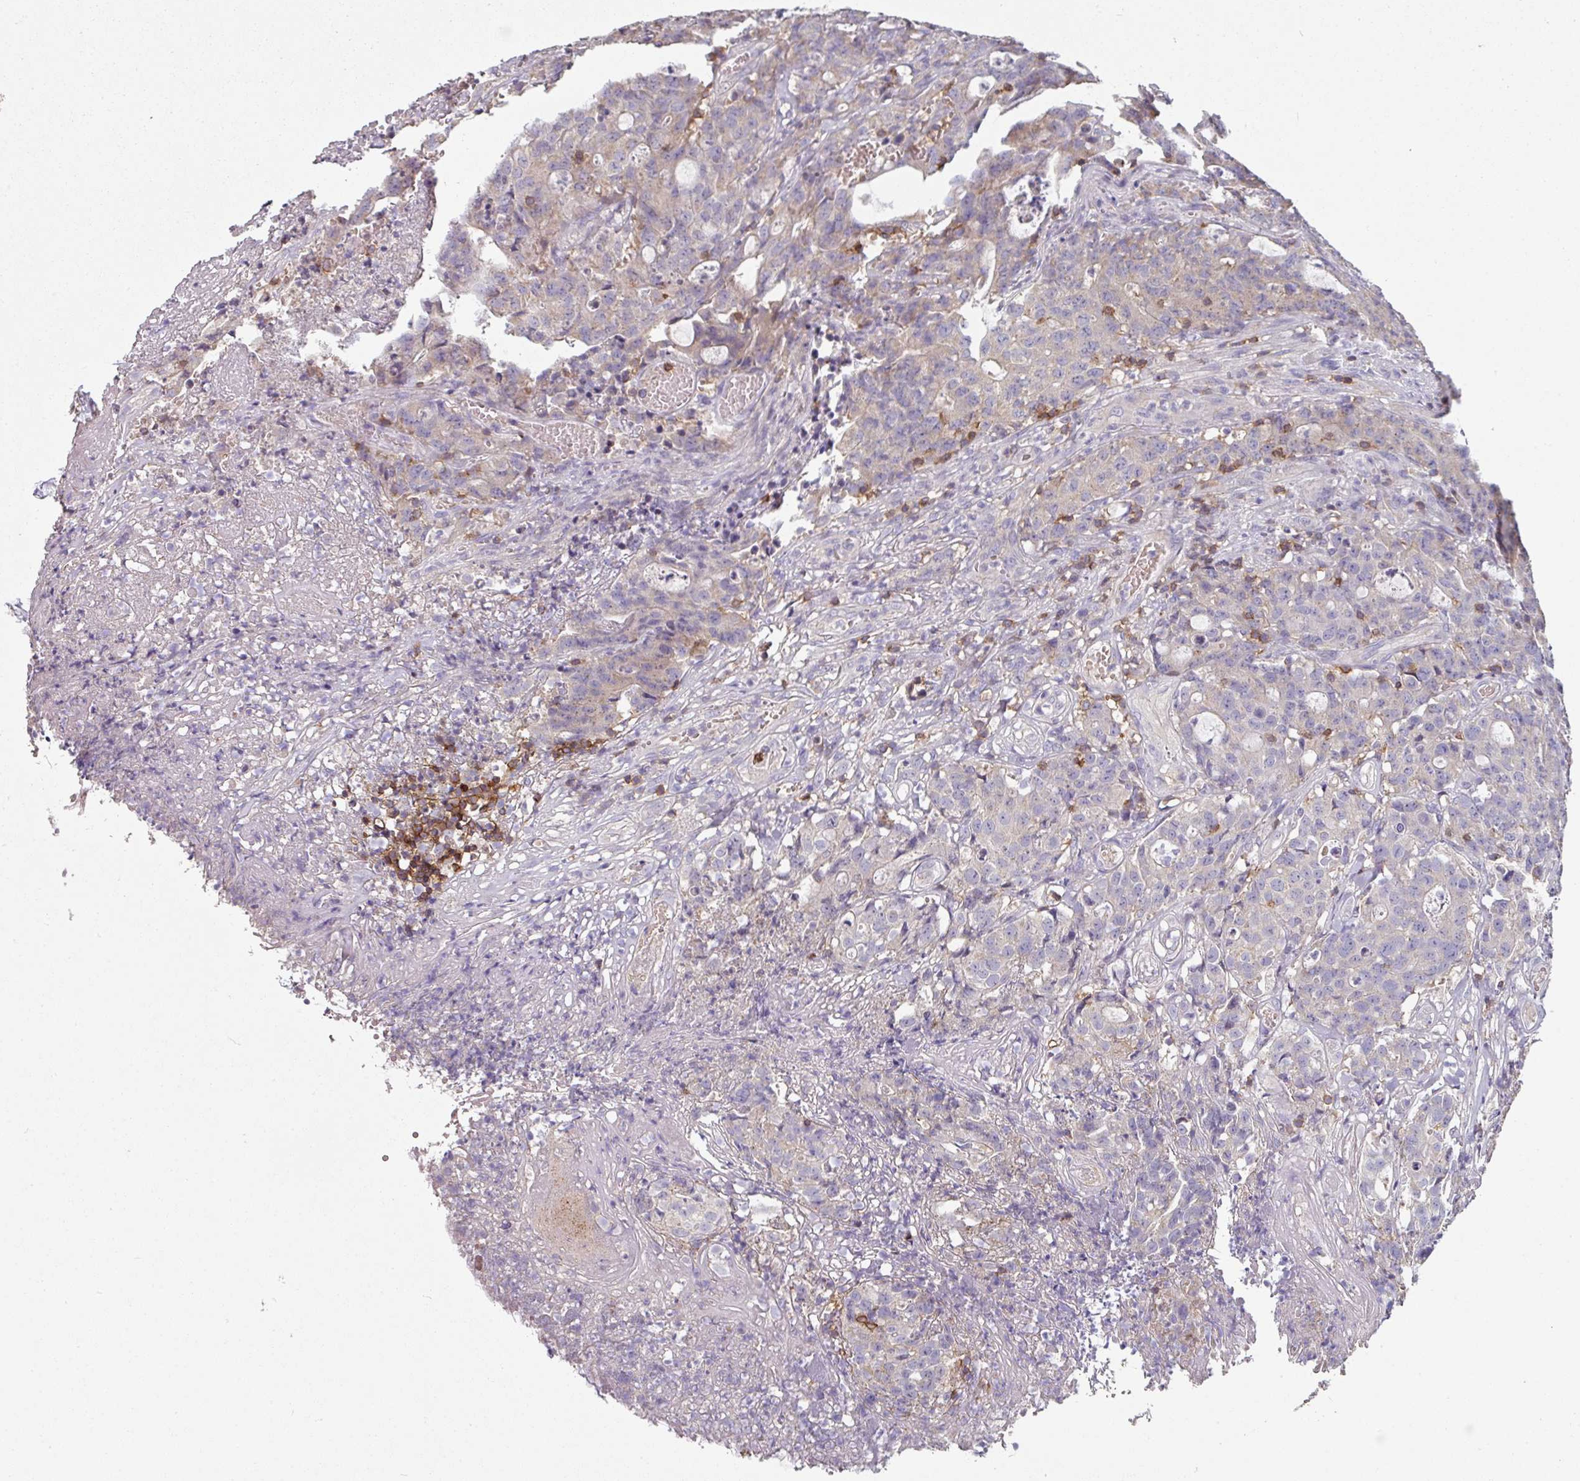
{"staining": {"intensity": "weak", "quantity": "<25%", "location": "cytoplasmic/membranous"}, "tissue": "colorectal cancer", "cell_type": "Tumor cells", "image_type": "cancer", "snomed": [{"axis": "morphology", "description": "Adenocarcinoma, NOS"}, {"axis": "topography", "description": "Colon"}], "caption": "DAB (3,3'-diaminobenzidine) immunohistochemical staining of human colorectal cancer shows no significant staining in tumor cells. (Stains: DAB (3,3'-diaminobenzidine) immunohistochemistry with hematoxylin counter stain, Microscopy: brightfield microscopy at high magnification).", "gene": "CD3G", "patient": {"sex": "male", "age": 83}}